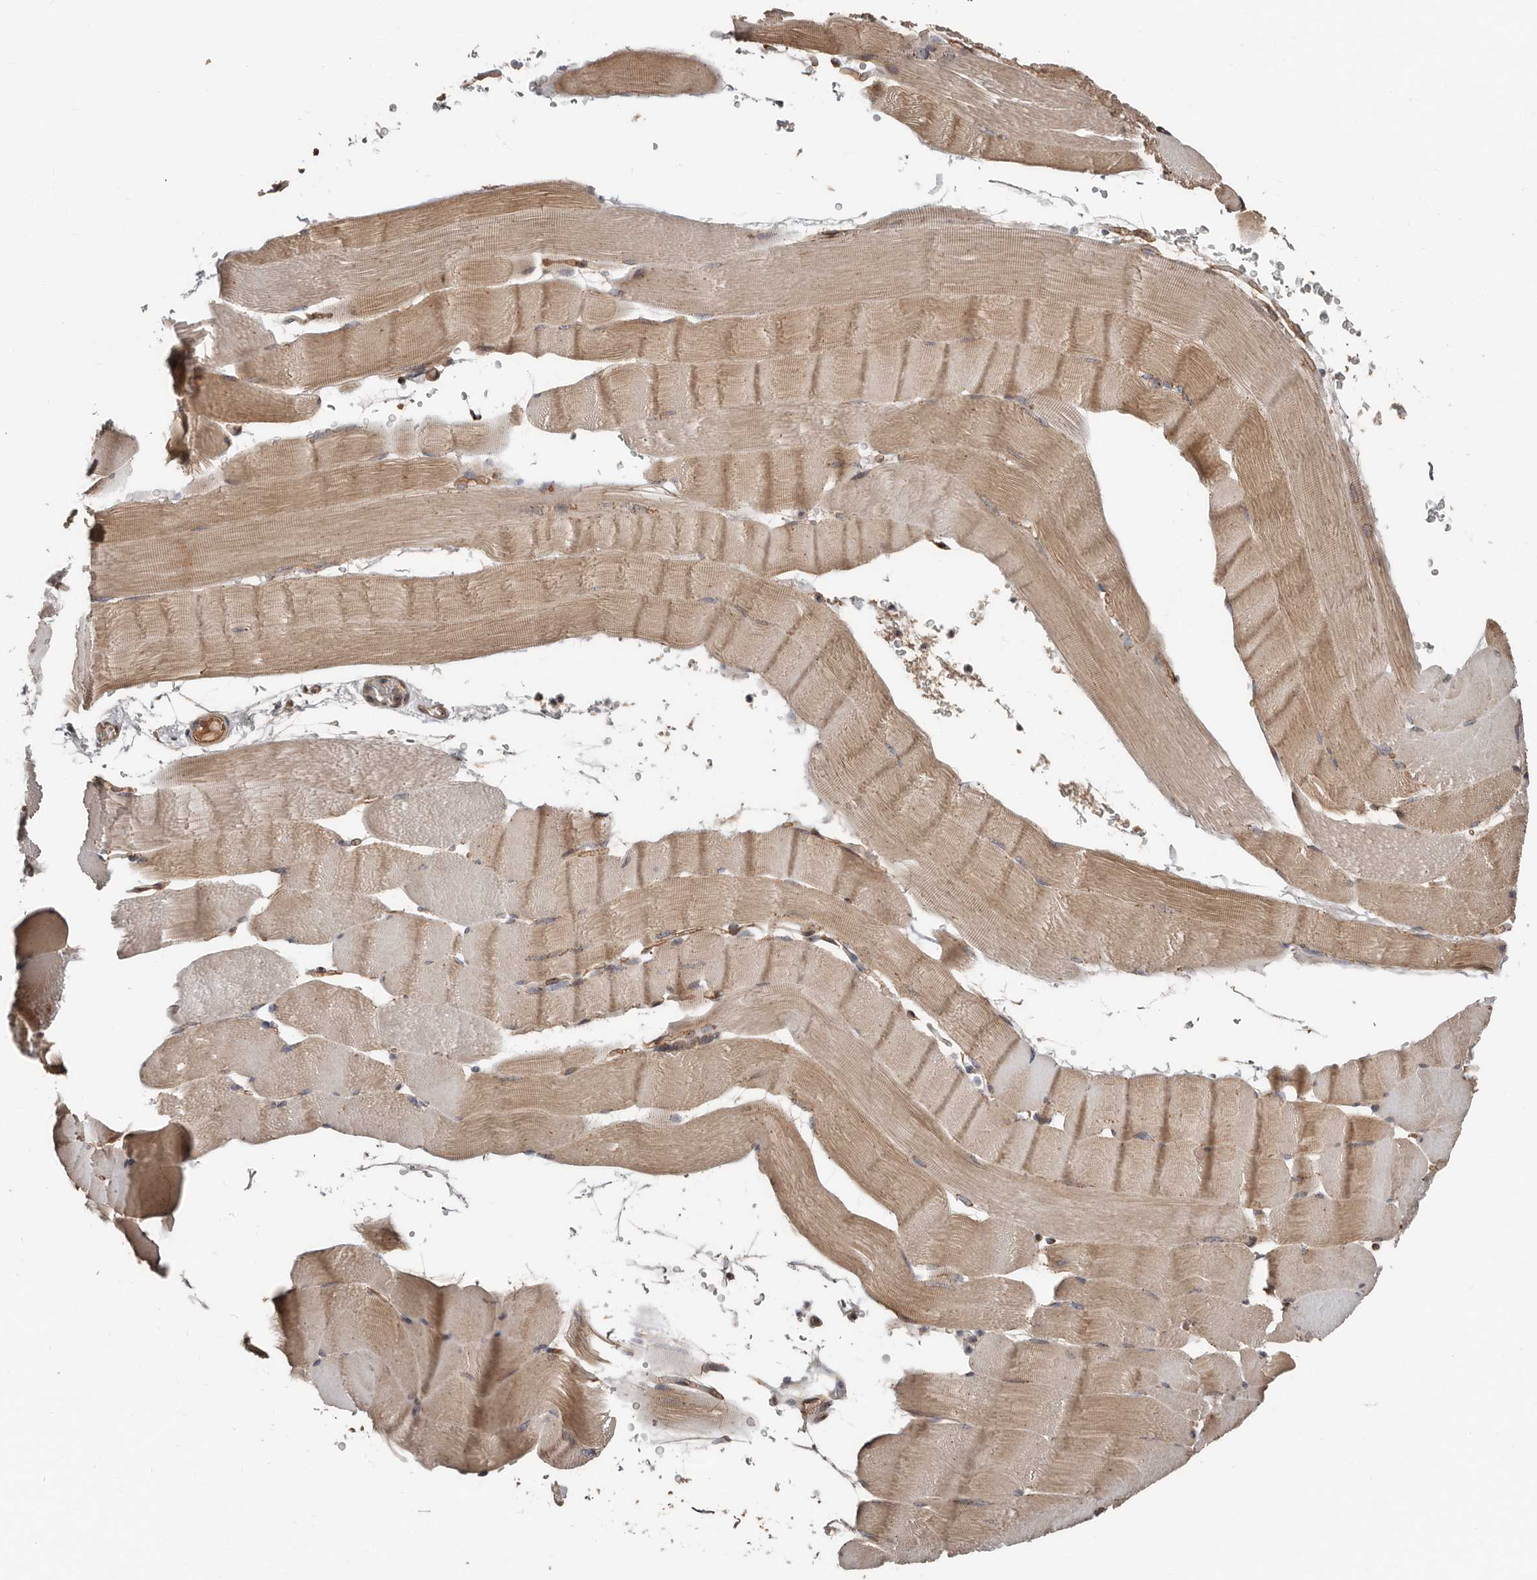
{"staining": {"intensity": "moderate", "quantity": "25%-75%", "location": "cytoplasmic/membranous"}, "tissue": "skeletal muscle", "cell_type": "Myocytes", "image_type": "normal", "snomed": [{"axis": "morphology", "description": "Normal tissue, NOS"}, {"axis": "topography", "description": "Skeletal muscle"}], "caption": "A brown stain labels moderate cytoplasmic/membranous staining of a protein in myocytes of normal skeletal muscle.", "gene": "COG1", "patient": {"sex": "male", "age": 62}}